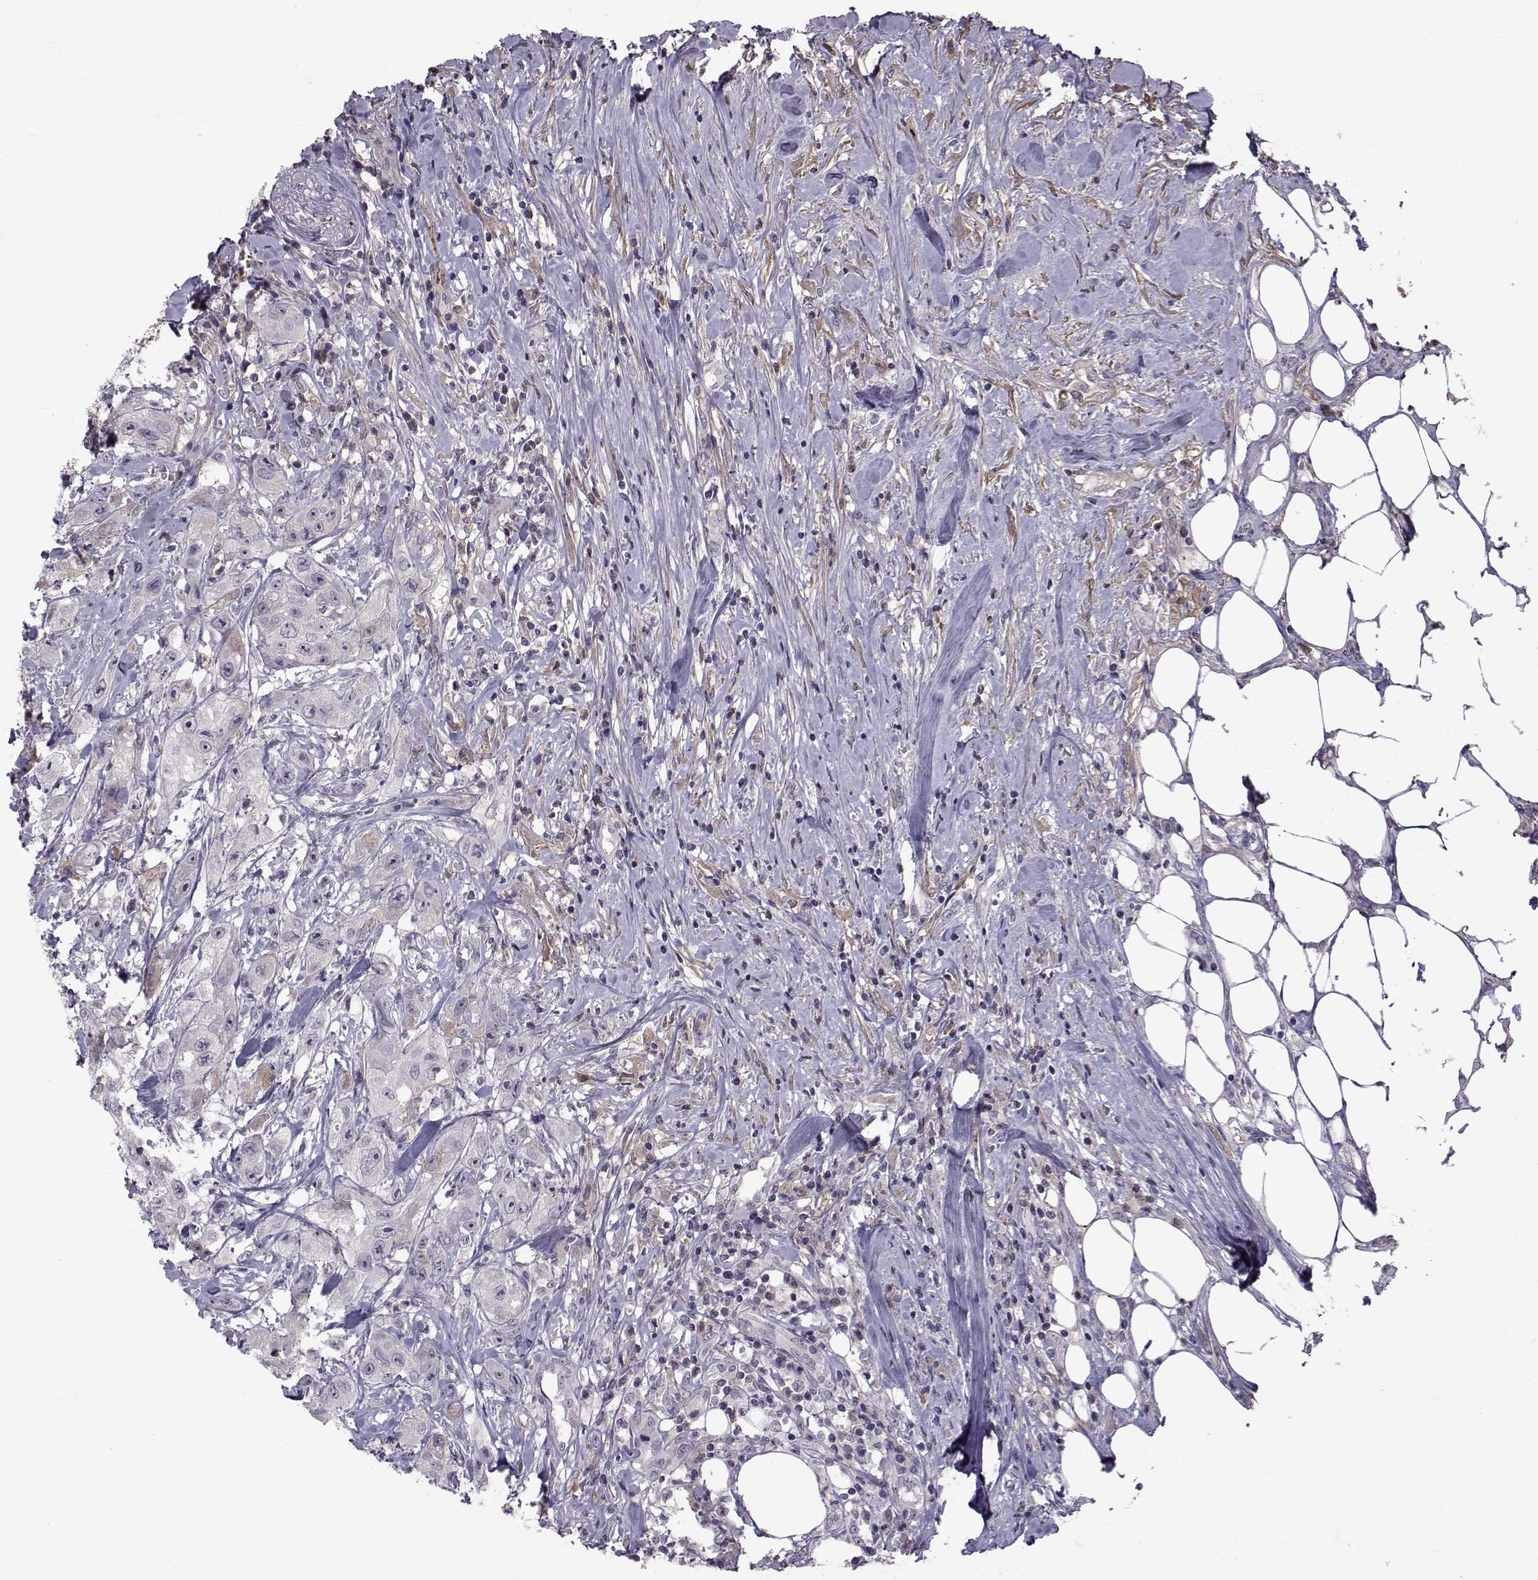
{"staining": {"intensity": "weak", "quantity": "<25%", "location": "cytoplasmic/membranous"}, "tissue": "urothelial cancer", "cell_type": "Tumor cells", "image_type": "cancer", "snomed": [{"axis": "morphology", "description": "Urothelial carcinoma, High grade"}, {"axis": "topography", "description": "Urinary bladder"}], "caption": "Human urothelial carcinoma (high-grade) stained for a protein using immunohistochemistry (IHC) demonstrates no expression in tumor cells.", "gene": "TNFRSF11B", "patient": {"sex": "male", "age": 79}}